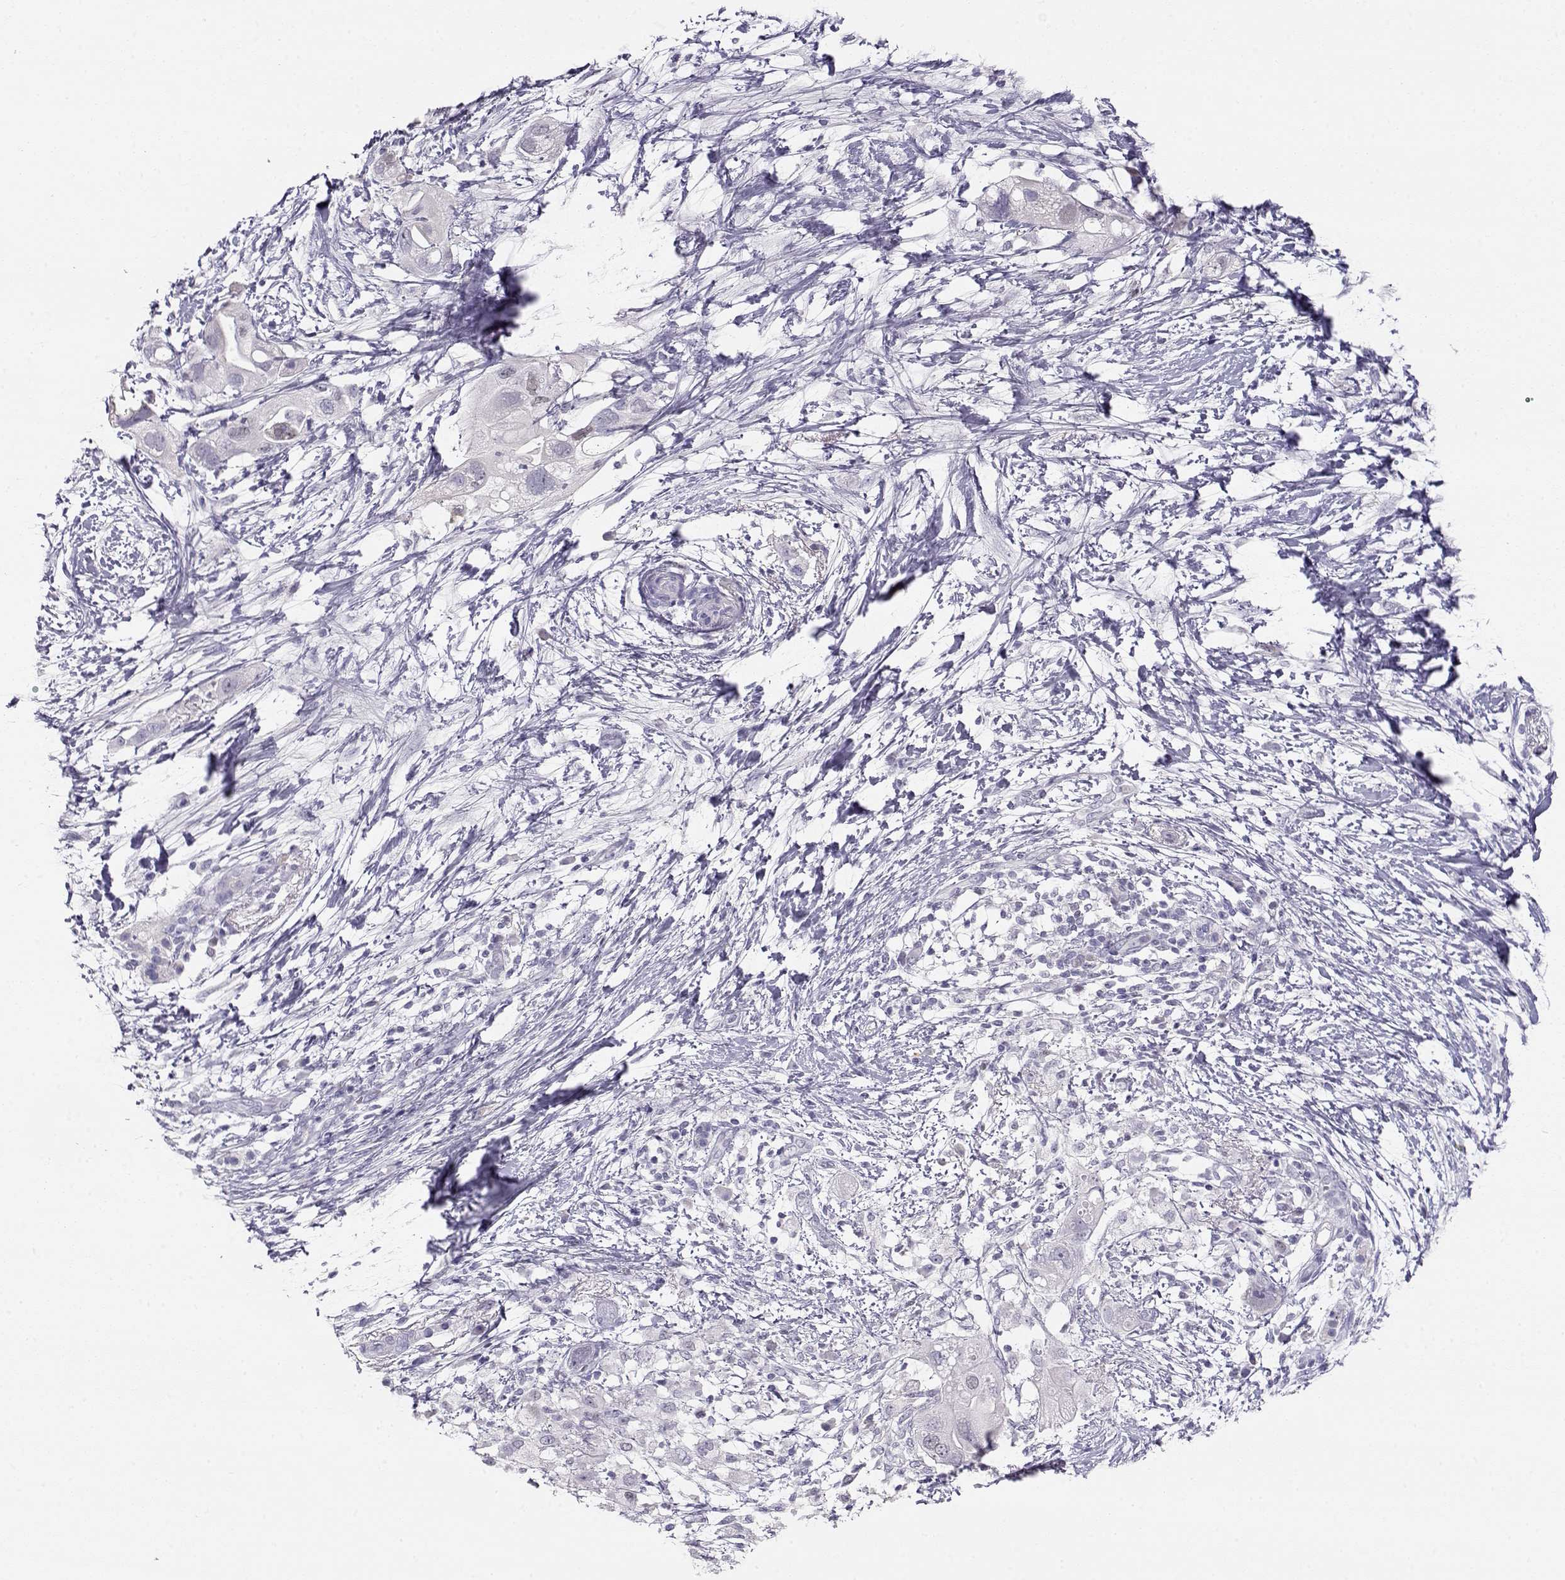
{"staining": {"intensity": "negative", "quantity": "none", "location": "none"}, "tissue": "pancreatic cancer", "cell_type": "Tumor cells", "image_type": "cancer", "snomed": [{"axis": "morphology", "description": "Adenocarcinoma, NOS"}, {"axis": "topography", "description": "Pancreas"}], "caption": "Pancreatic cancer was stained to show a protein in brown. There is no significant staining in tumor cells.", "gene": "OPN5", "patient": {"sex": "female", "age": 72}}